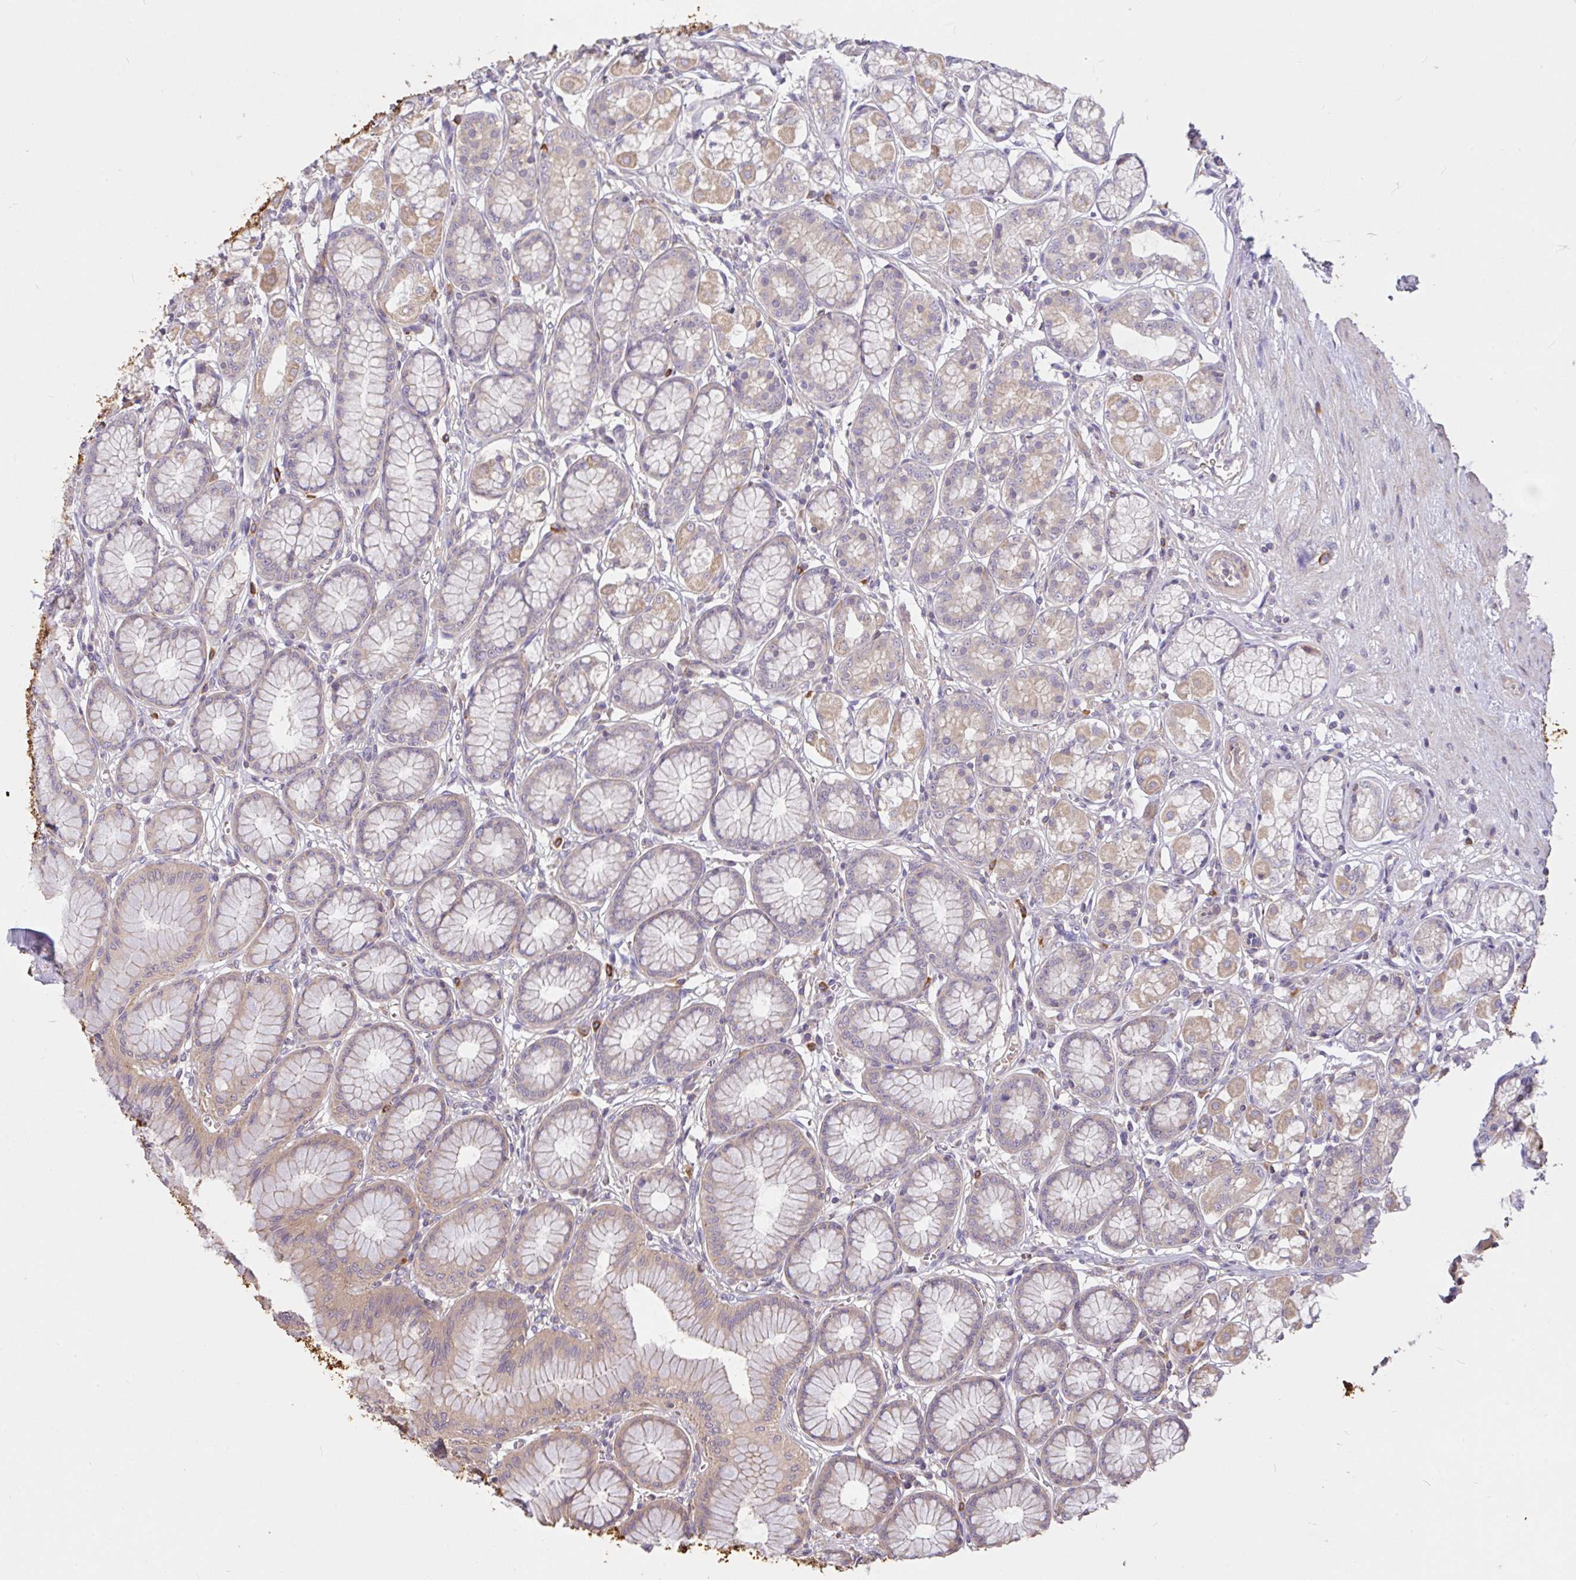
{"staining": {"intensity": "moderate", "quantity": "25%-75%", "location": "cytoplasmic/membranous"}, "tissue": "stomach", "cell_type": "Glandular cells", "image_type": "normal", "snomed": [{"axis": "morphology", "description": "Normal tissue, NOS"}, {"axis": "topography", "description": "Stomach"}, {"axis": "topography", "description": "Stomach, lower"}], "caption": "Protein staining by immunohistochemistry shows moderate cytoplasmic/membranous staining in approximately 25%-75% of glandular cells in normal stomach. (DAB = brown stain, brightfield microscopy at high magnification).", "gene": "FCER1A", "patient": {"sex": "male", "age": 76}}